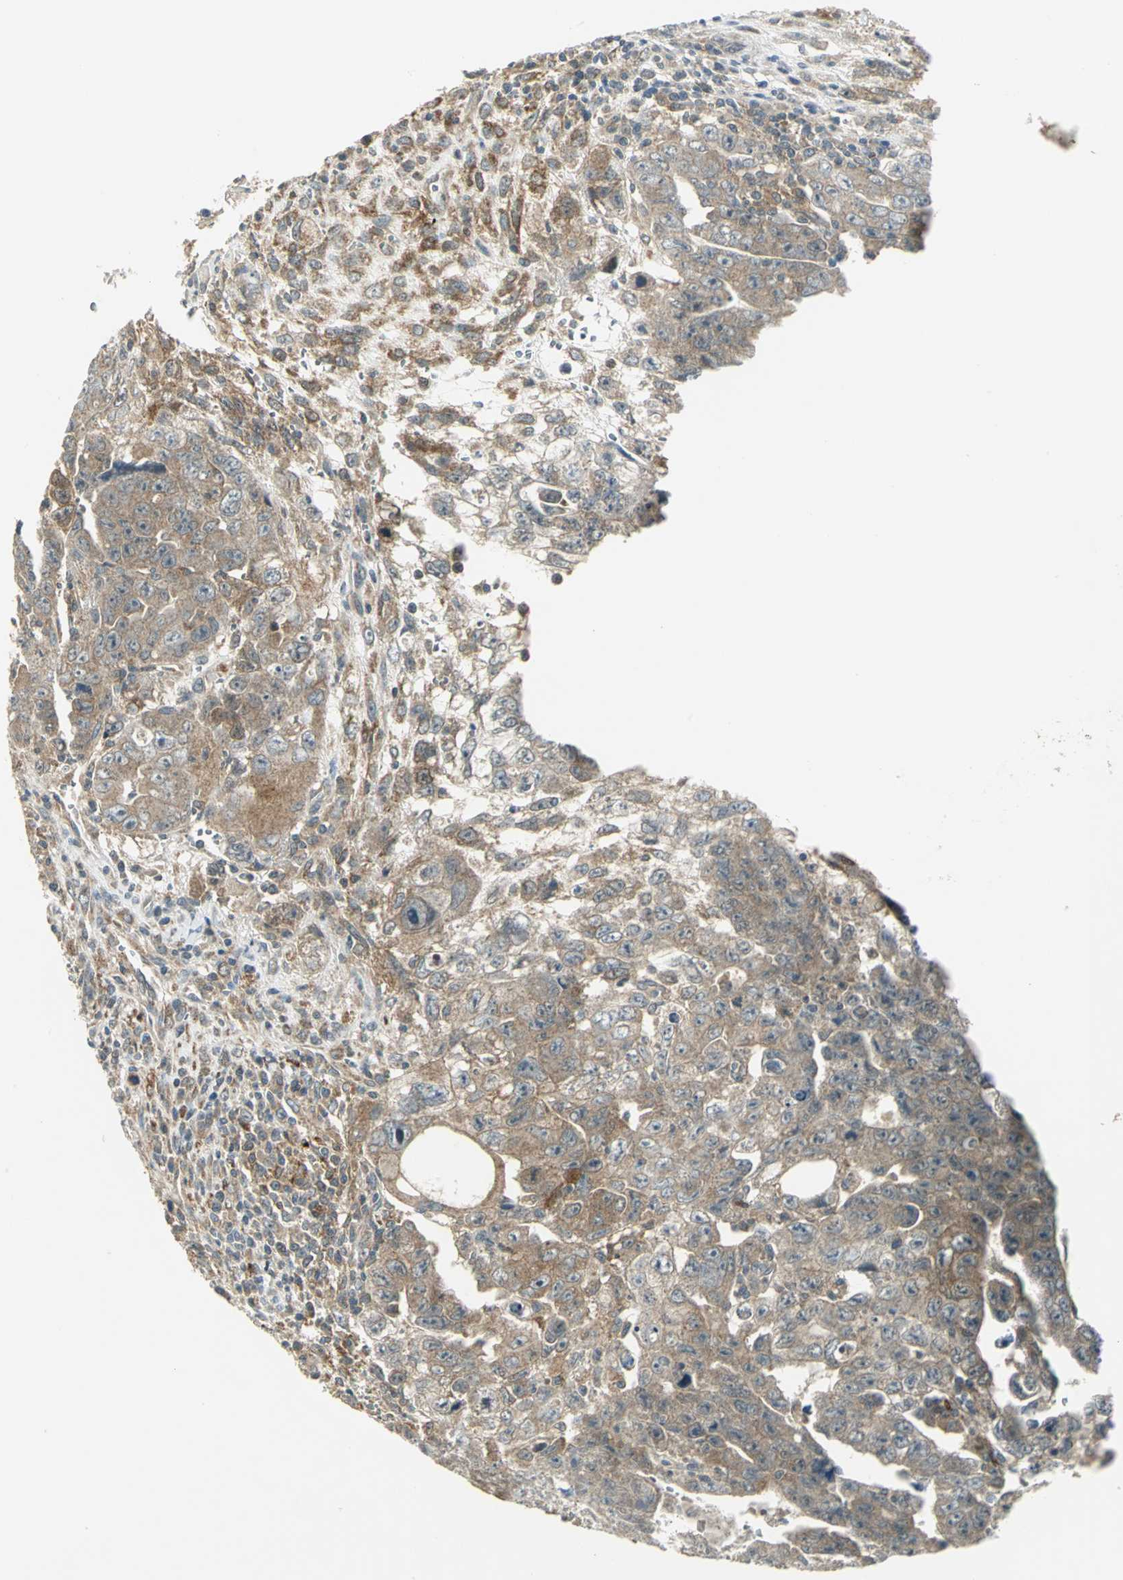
{"staining": {"intensity": "moderate", "quantity": ">75%", "location": "cytoplasmic/membranous"}, "tissue": "testis cancer", "cell_type": "Tumor cells", "image_type": "cancer", "snomed": [{"axis": "morphology", "description": "Carcinoma, Embryonal, NOS"}, {"axis": "topography", "description": "Testis"}], "caption": "Protein expression analysis of human testis cancer reveals moderate cytoplasmic/membranous expression in approximately >75% of tumor cells.", "gene": "MAPK8IP3", "patient": {"sex": "male", "age": 28}}